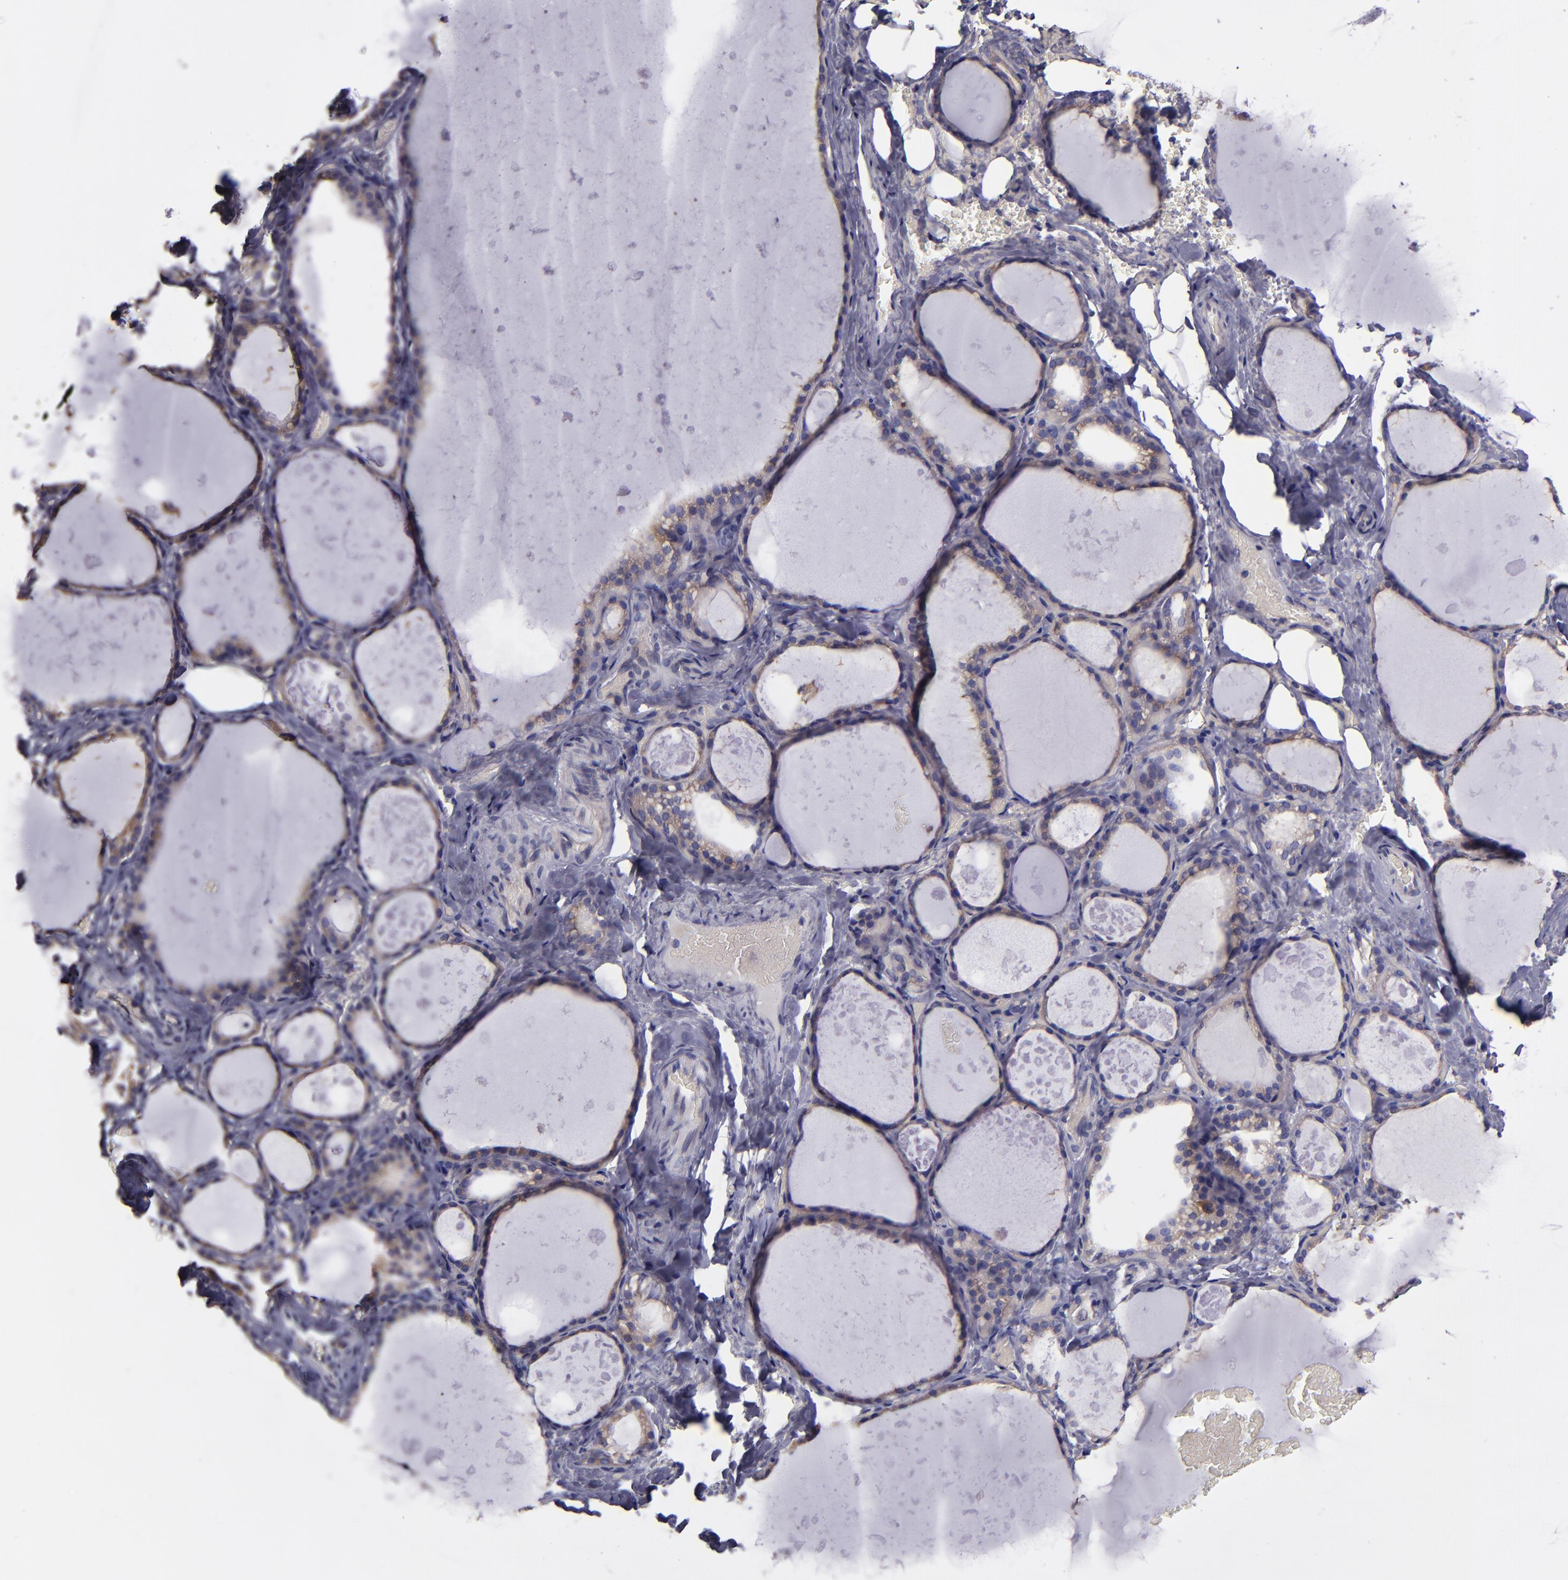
{"staining": {"intensity": "weak", "quantity": "25%-75%", "location": "cytoplasmic/membranous"}, "tissue": "thyroid gland", "cell_type": "Glandular cells", "image_type": "normal", "snomed": [{"axis": "morphology", "description": "Normal tissue, NOS"}, {"axis": "topography", "description": "Thyroid gland"}], "caption": "High-power microscopy captured an immunohistochemistry (IHC) histopathology image of normal thyroid gland, revealing weak cytoplasmic/membranous expression in approximately 25%-75% of glandular cells.", "gene": "CARS1", "patient": {"sex": "male", "age": 61}}